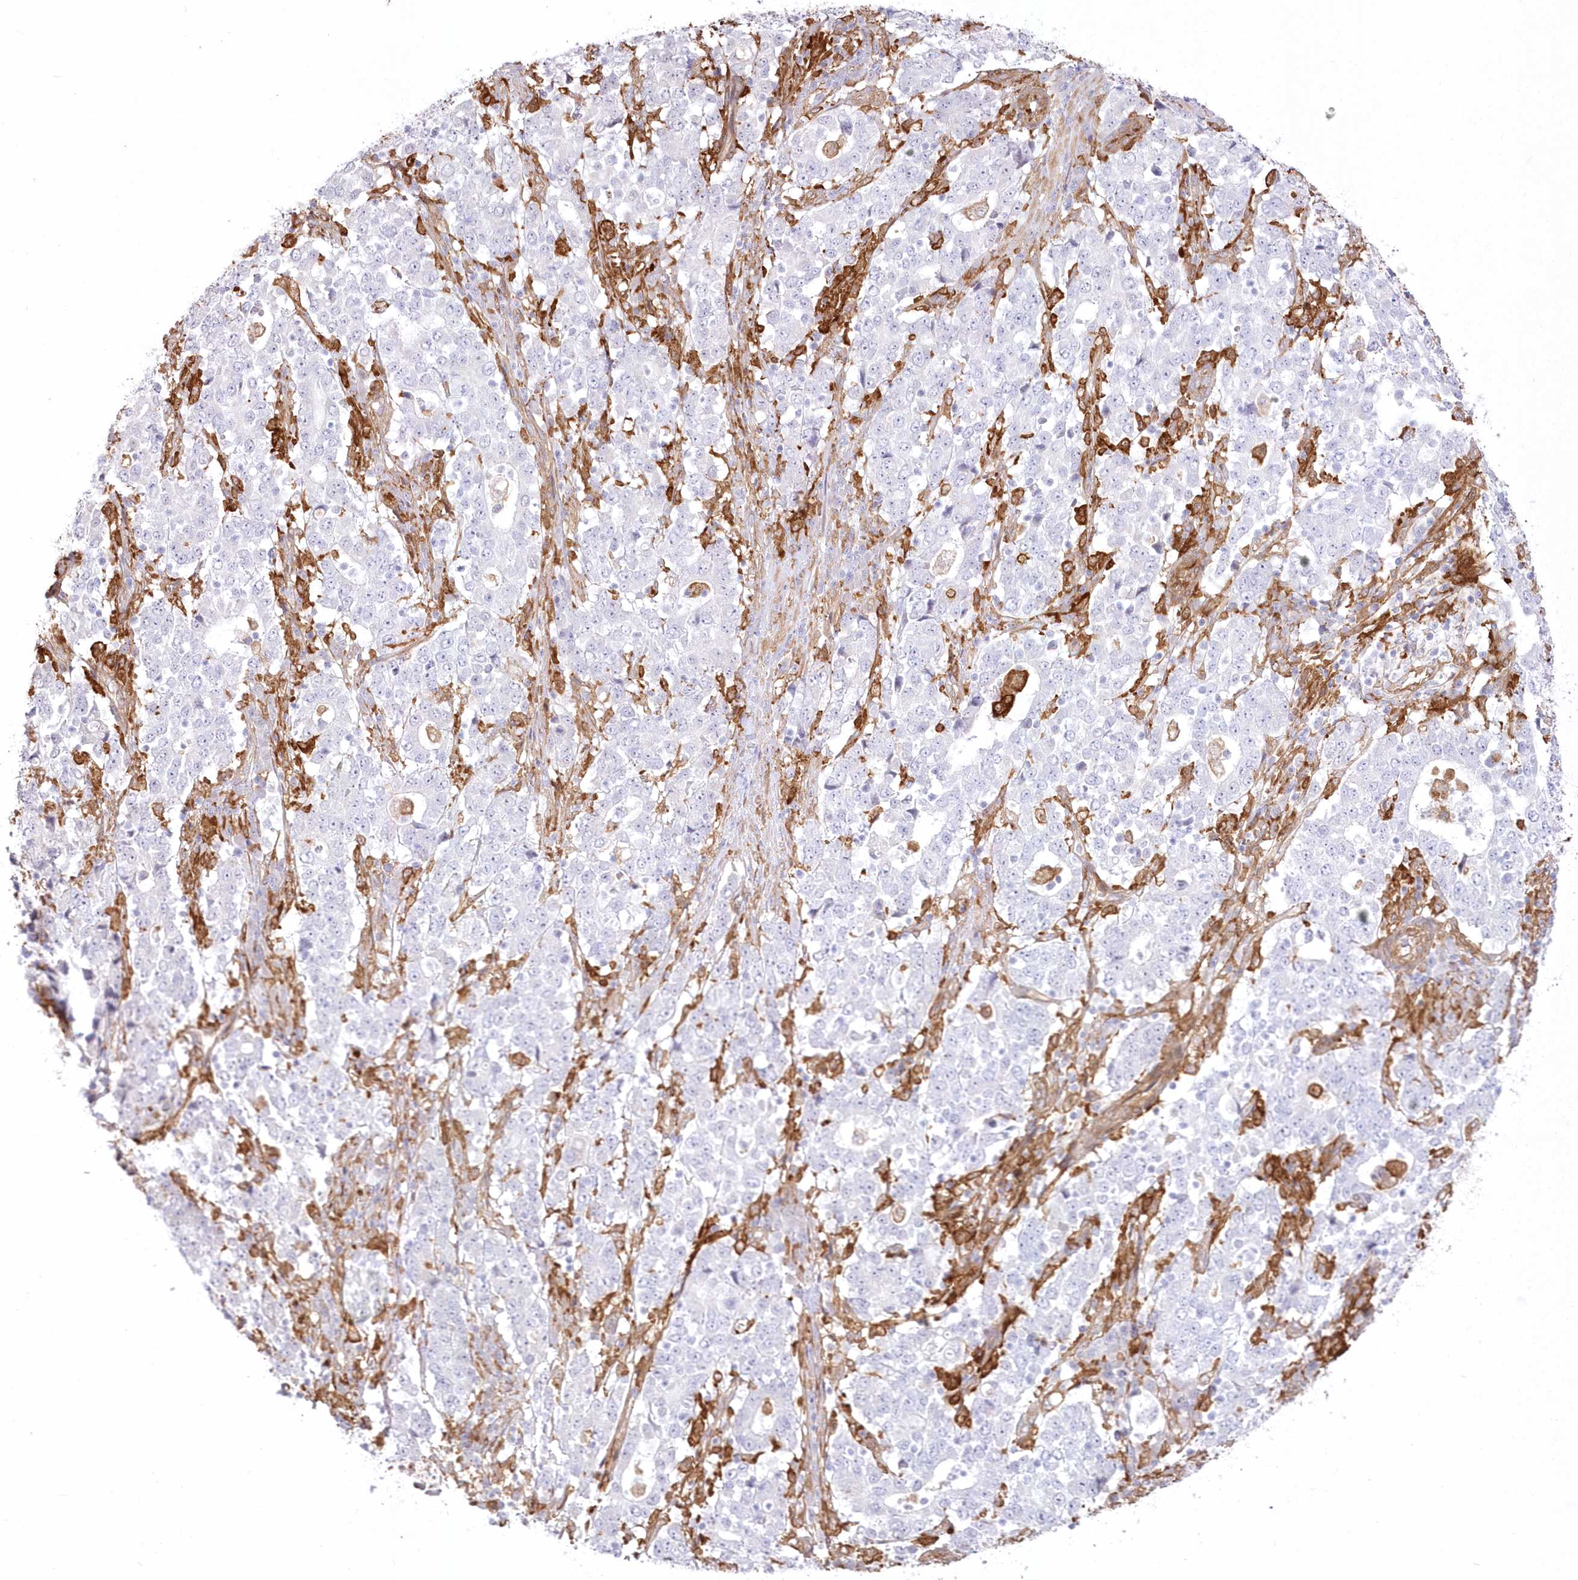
{"staining": {"intensity": "negative", "quantity": "none", "location": "none"}, "tissue": "stomach cancer", "cell_type": "Tumor cells", "image_type": "cancer", "snomed": [{"axis": "morphology", "description": "Adenocarcinoma, NOS"}, {"axis": "topography", "description": "Stomach"}], "caption": "Immunohistochemistry (IHC) of adenocarcinoma (stomach) displays no staining in tumor cells.", "gene": "SH3PXD2B", "patient": {"sex": "male", "age": 59}}